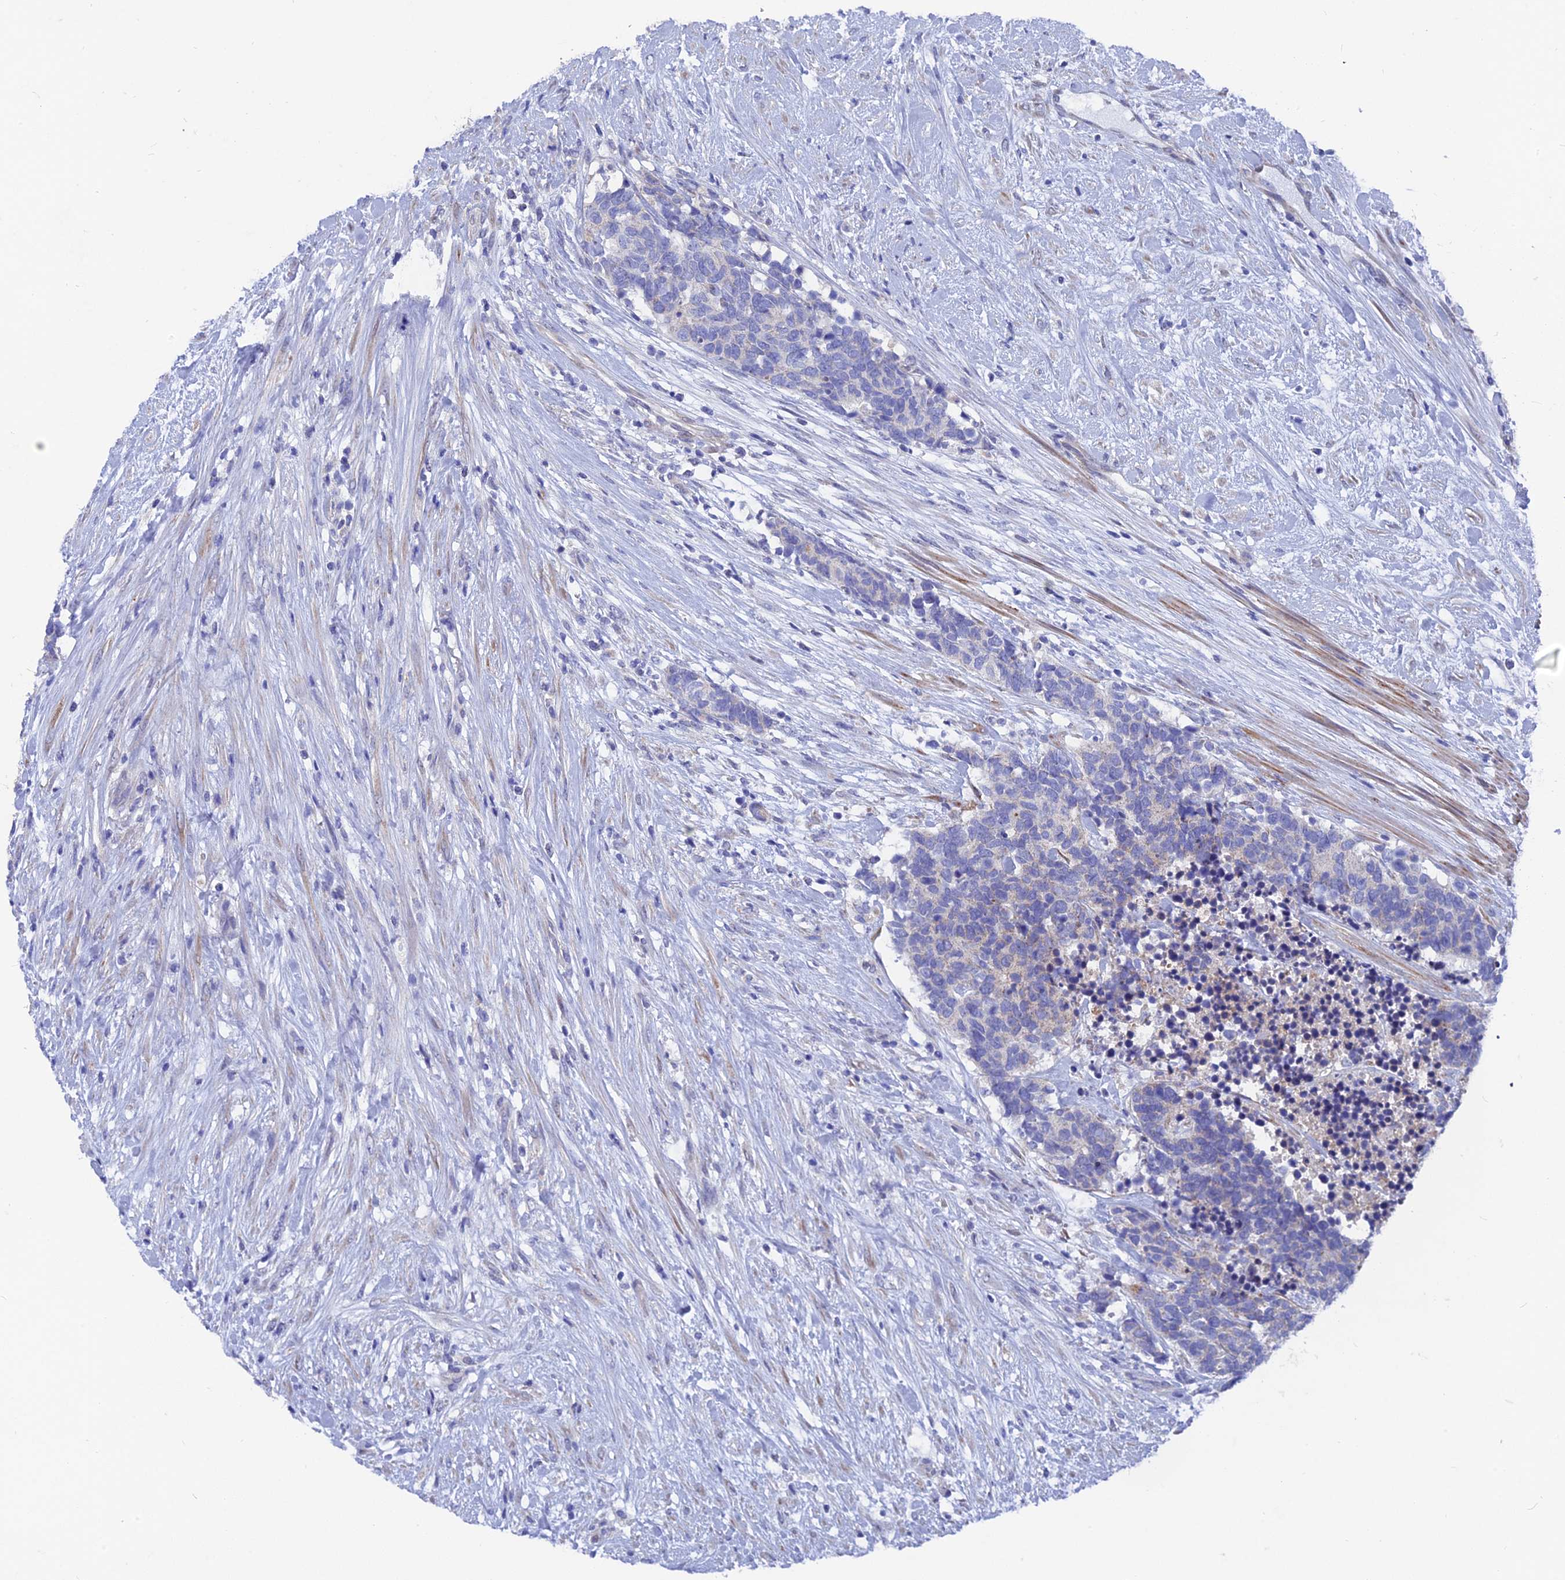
{"staining": {"intensity": "negative", "quantity": "none", "location": "none"}, "tissue": "carcinoid", "cell_type": "Tumor cells", "image_type": "cancer", "snomed": [{"axis": "morphology", "description": "Carcinoma, NOS"}, {"axis": "morphology", "description": "Carcinoid, malignant, NOS"}, {"axis": "topography", "description": "Prostate"}], "caption": "IHC photomicrograph of neoplastic tissue: carcinoma stained with DAB (3,3'-diaminobenzidine) demonstrates no significant protein staining in tumor cells.", "gene": "AK4", "patient": {"sex": "male", "age": 57}}